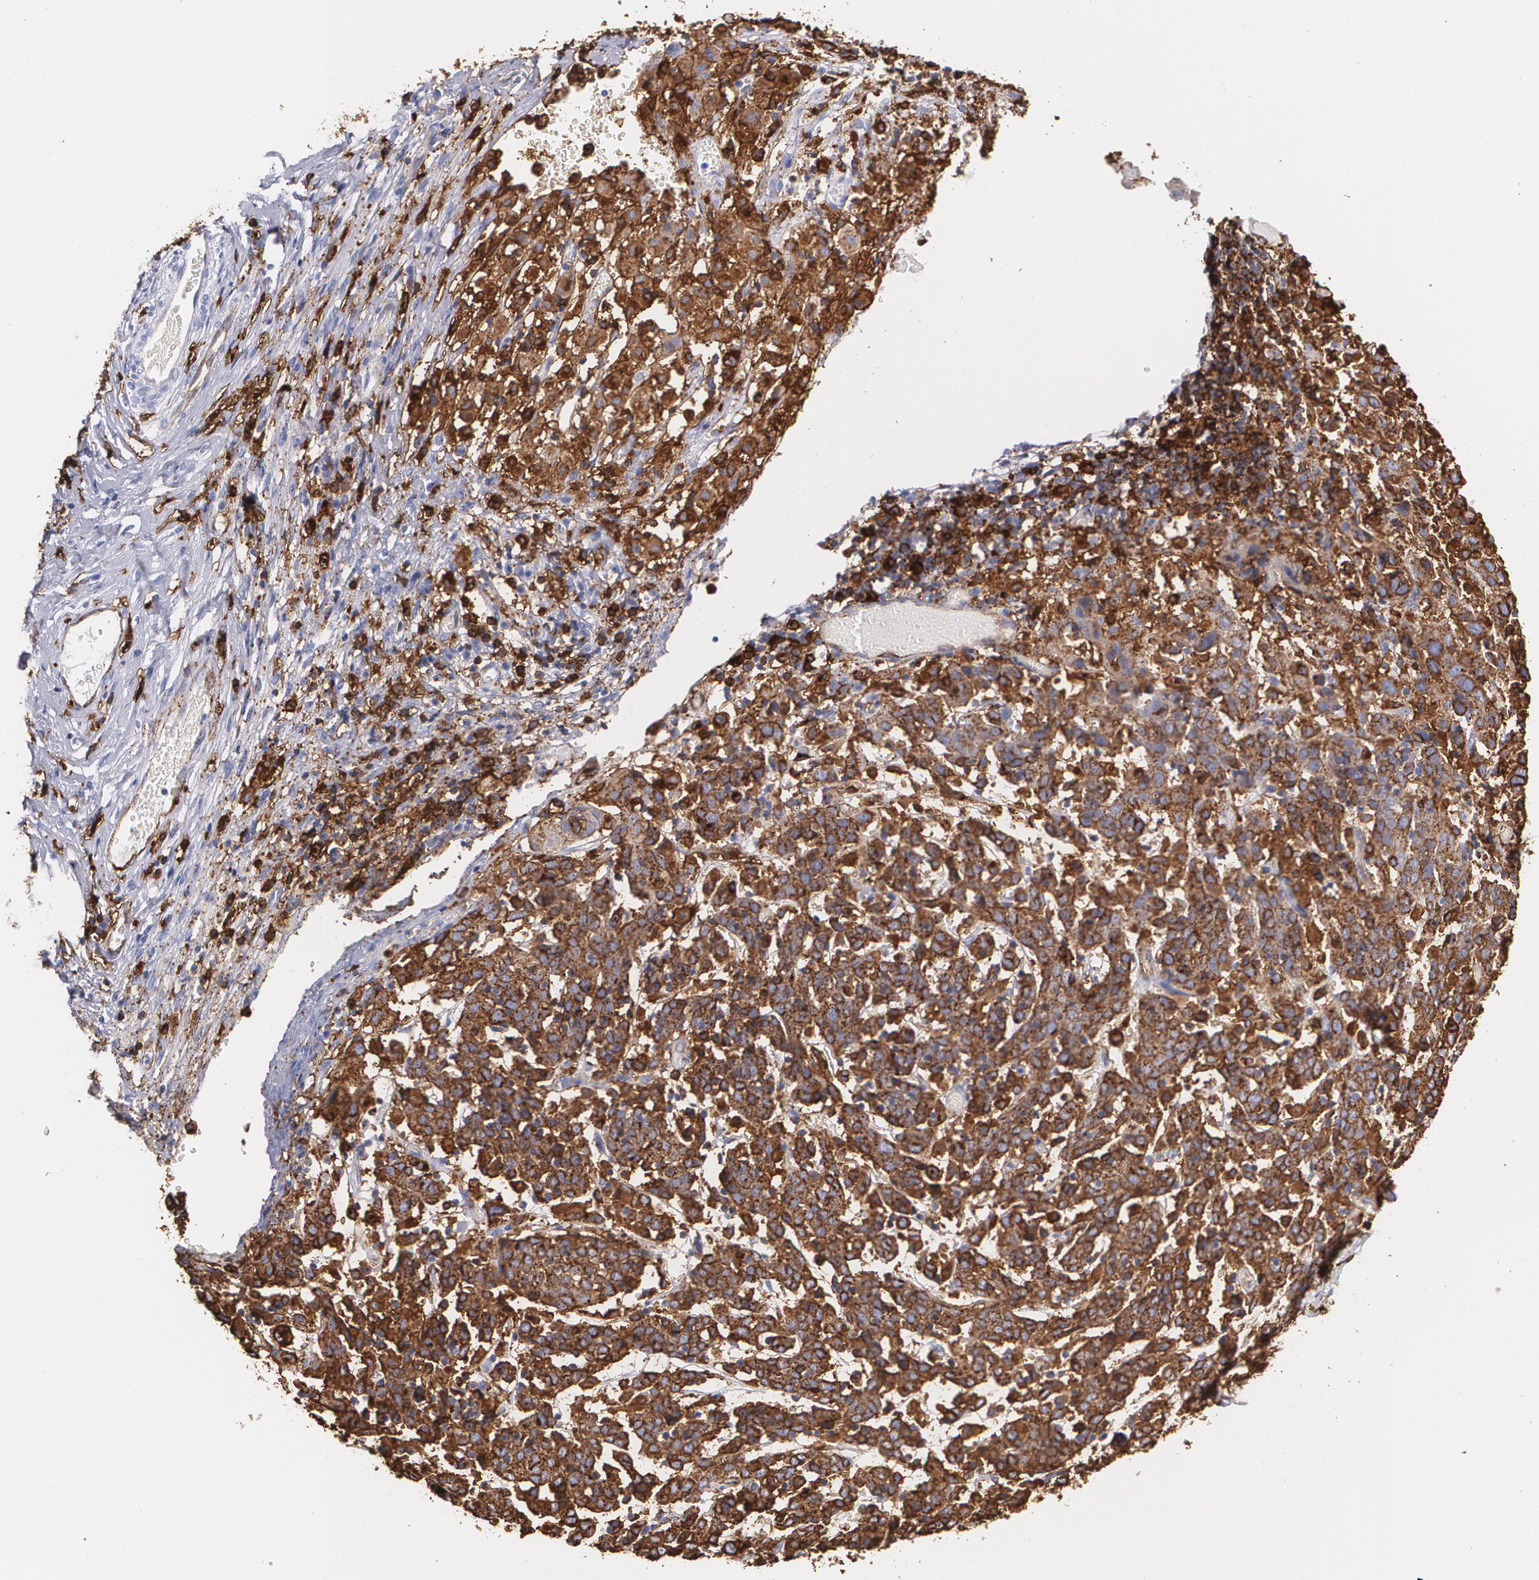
{"staining": {"intensity": "strong", "quantity": ">75%", "location": "cytoplasmic/membranous"}, "tissue": "cervical cancer", "cell_type": "Tumor cells", "image_type": "cancer", "snomed": [{"axis": "morphology", "description": "Normal tissue, NOS"}, {"axis": "morphology", "description": "Squamous cell carcinoma, NOS"}, {"axis": "topography", "description": "Cervix"}], "caption": "Protein analysis of cervical cancer tissue shows strong cytoplasmic/membranous positivity in about >75% of tumor cells. The staining was performed using DAB (3,3'-diaminobenzidine) to visualize the protein expression in brown, while the nuclei were stained in blue with hematoxylin (Magnification: 20x).", "gene": "HLA-DRA", "patient": {"sex": "female", "age": 67}}